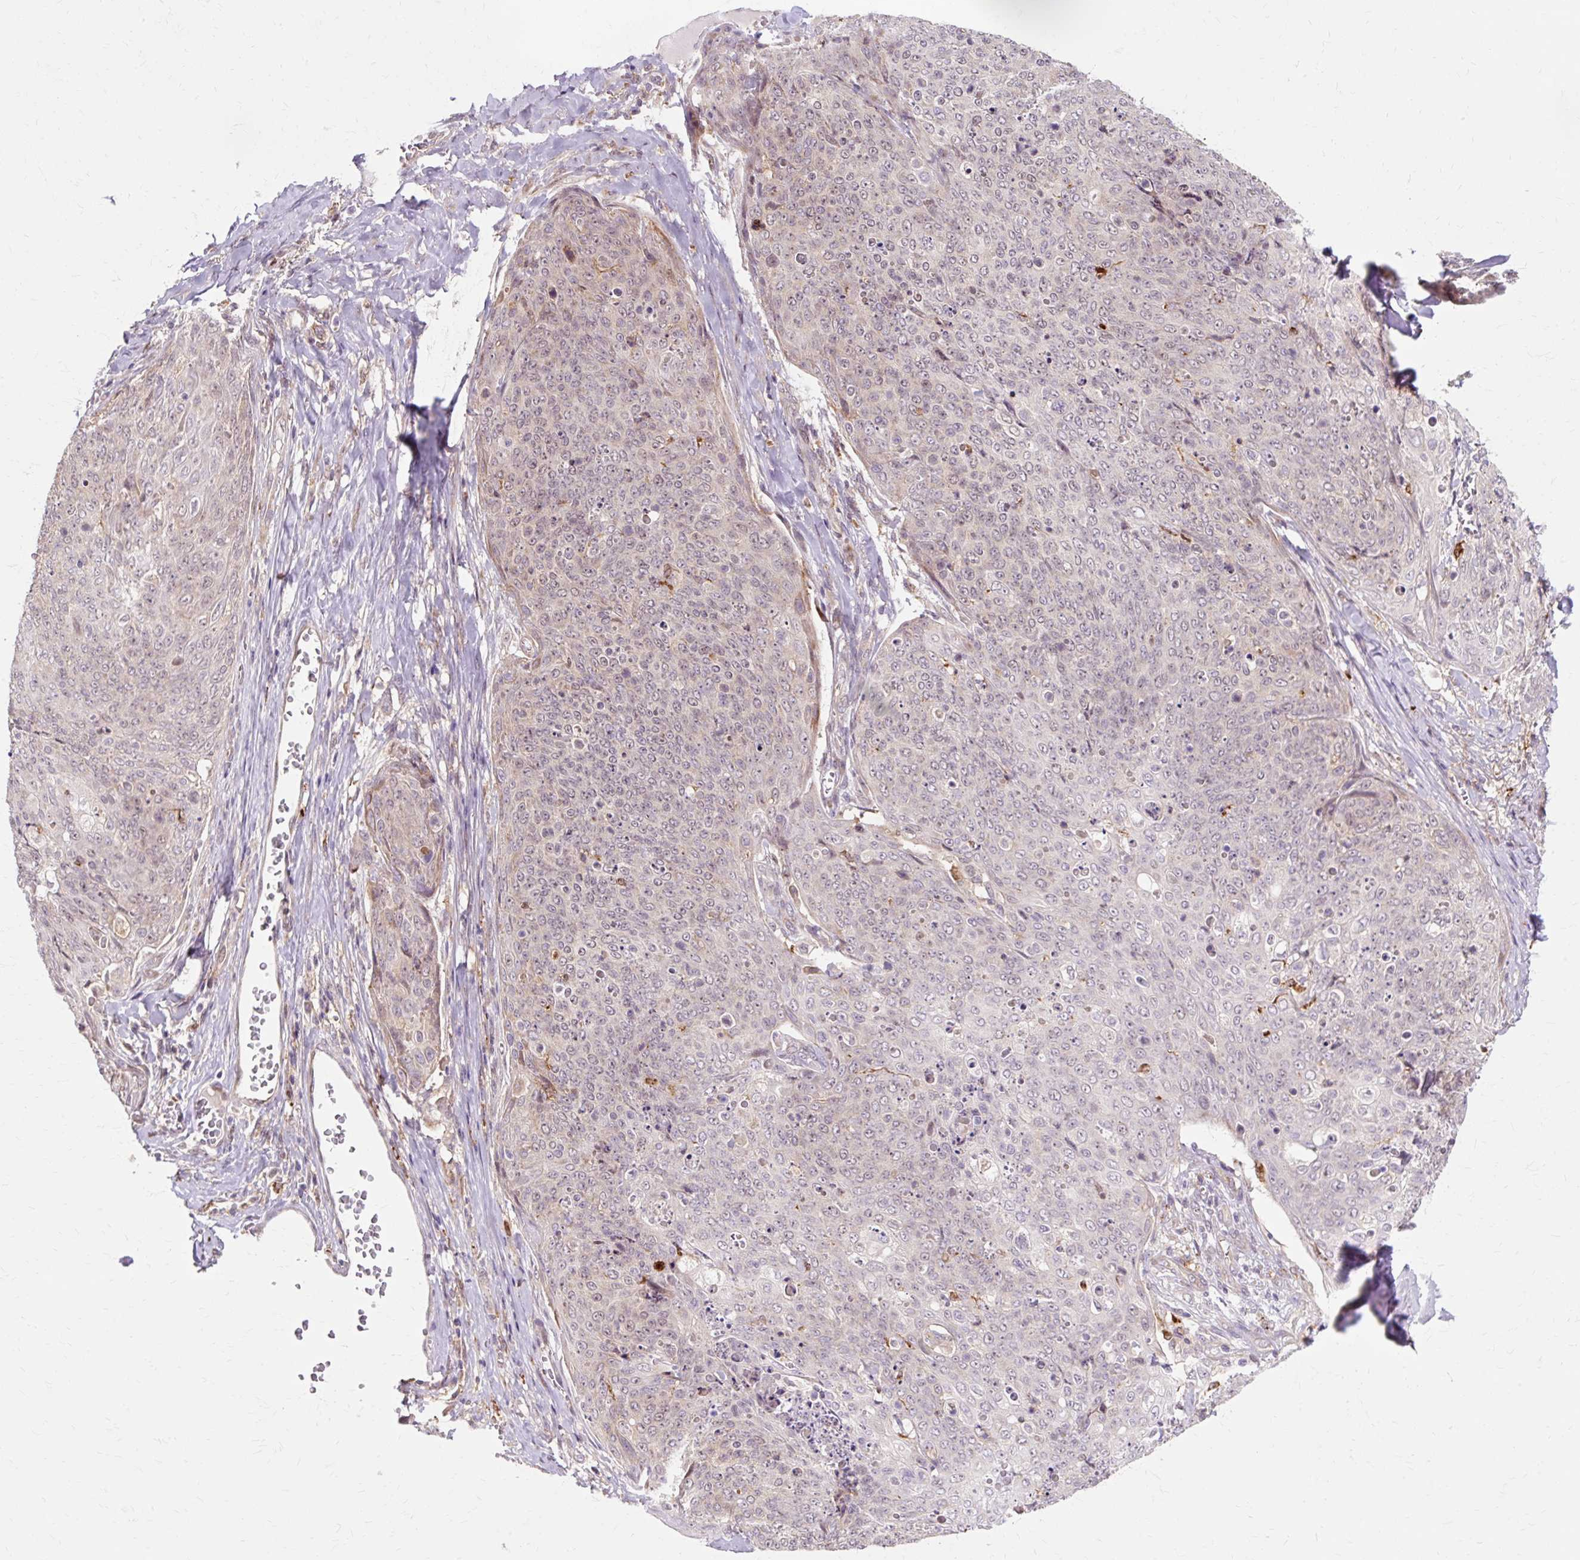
{"staining": {"intensity": "negative", "quantity": "none", "location": "none"}, "tissue": "skin cancer", "cell_type": "Tumor cells", "image_type": "cancer", "snomed": [{"axis": "morphology", "description": "Squamous cell carcinoma, NOS"}, {"axis": "topography", "description": "Skin"}, {"axis": "topography", "description": "Vulva"}], "caption": "Immunohistochemistry image of neoplastic tissue: skin cancer stained with DAB shows no significant protein expression in tumor cells. (DAB IHC with hematoxylin counter stain).", "gene": "GEMIN2", "patient": {"sex": "female", "age": 85}}